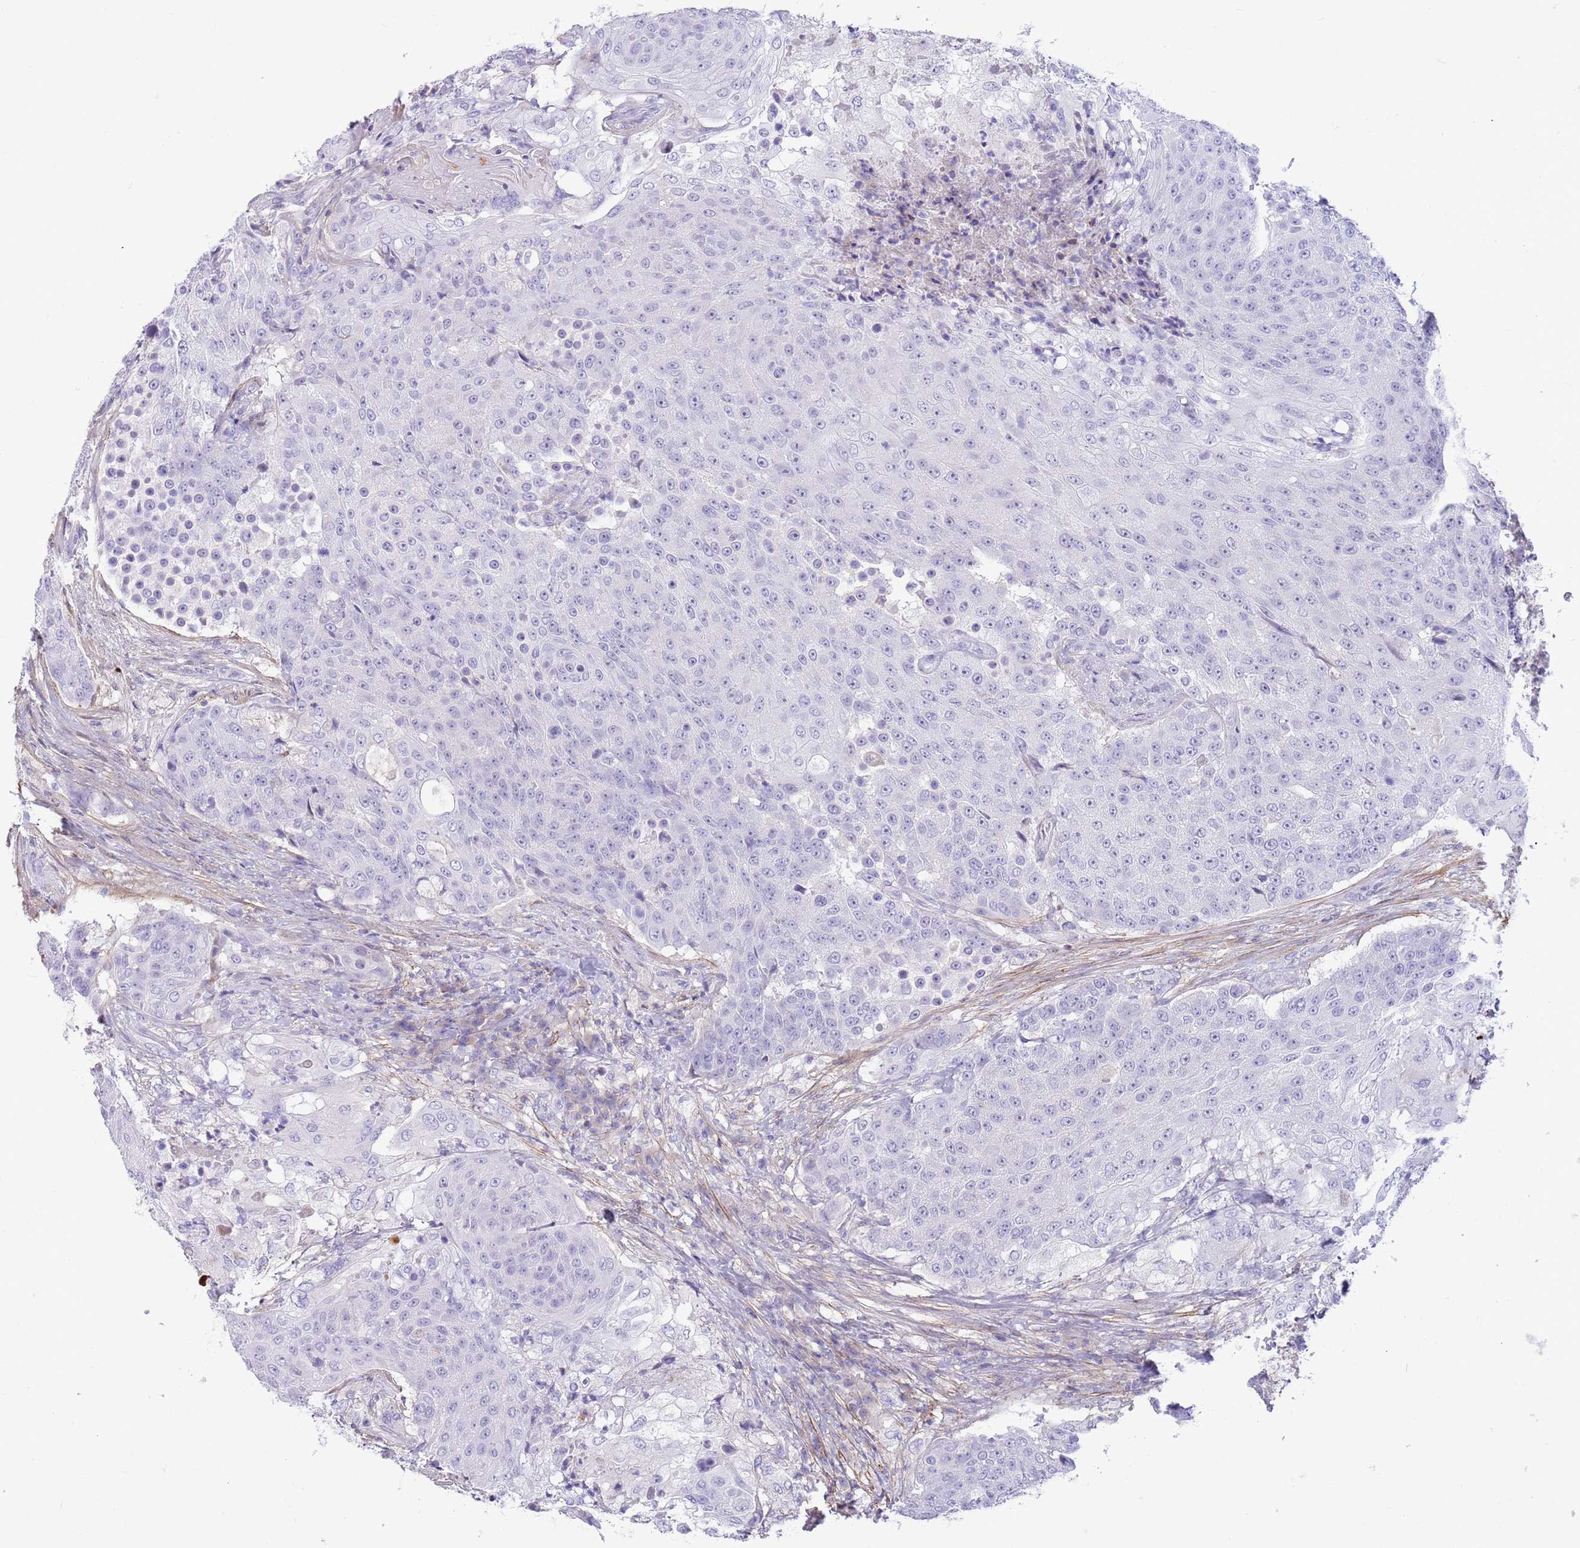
{"staining": {"intensity": "negative", "quantity": "none", "location": "none"}, "tissue": "urothelial cancer", "cell_type": "Tumor cells", "image_type": "cancer", "snomed": [{"axis": "morphology", "description": "Urothelial carcinoma, High grade"}, {"axis": "topography", "description": "Urinary bladder"}], "caption": "Human high-grade urothelial carcinoma stained for a protein using IHC exhibits no staining in tumor cells.", "gene": "LEPROTL1", "patient": {"sex": "female", "age": 63}}